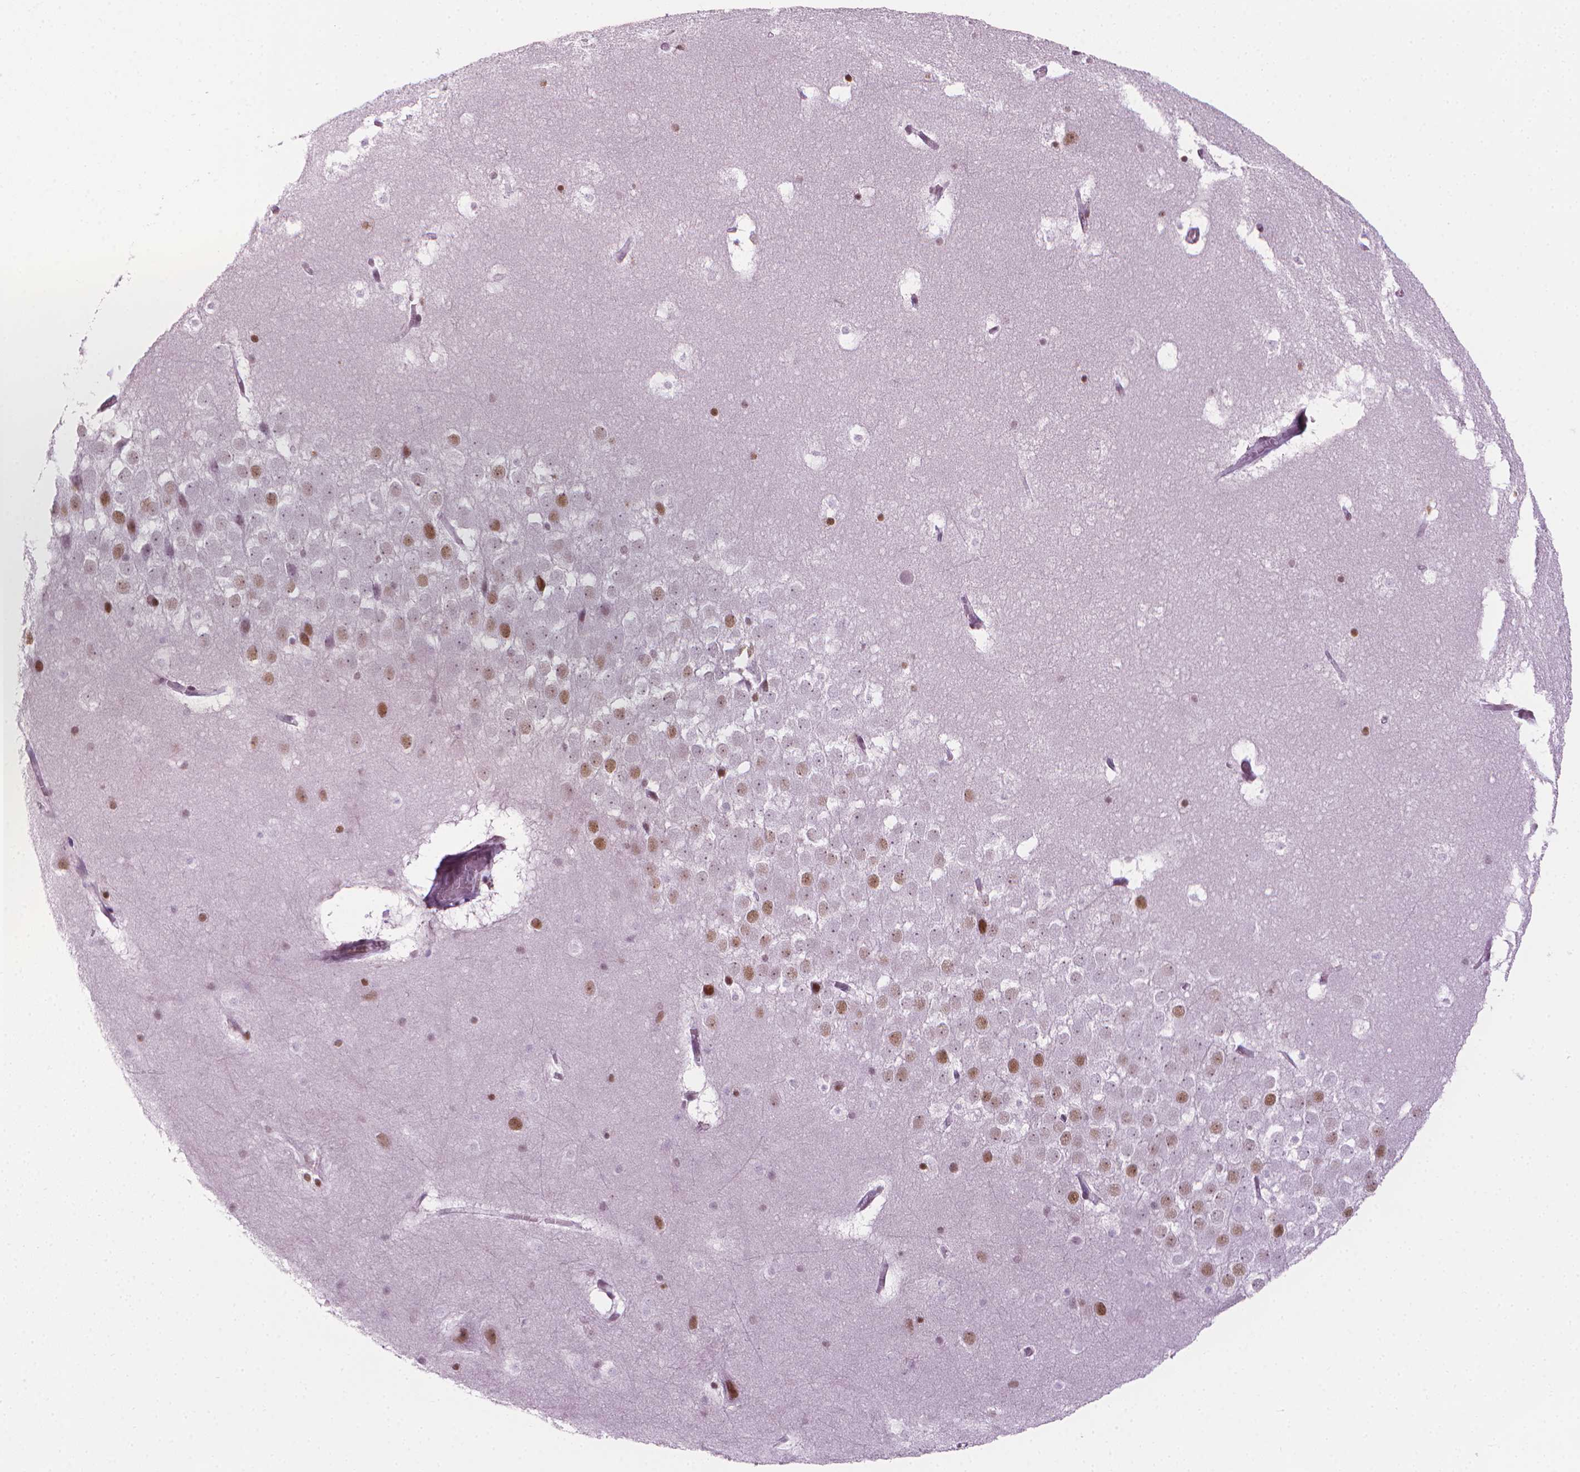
{"staining": {"intensity": "moderate", "quantity": "25%-75%", "location": "nuclear"}, "tissue": "hippocampus", "cell_type": "Glial cells", "image_type": "normal", "snomed": [{"axis": "morphology", "description": "Normal tissue, NOS"}, {"axis": "topography", "description": "Hippocampus"}], "caption": "About 25%-75% of glial cells in benign human hippocampus show moderate nuclear protein positivity as visualized by brown immunohistochemical staining.", "gene": "CDKN1C", "patient": {"sex": "male", "age": 45}}